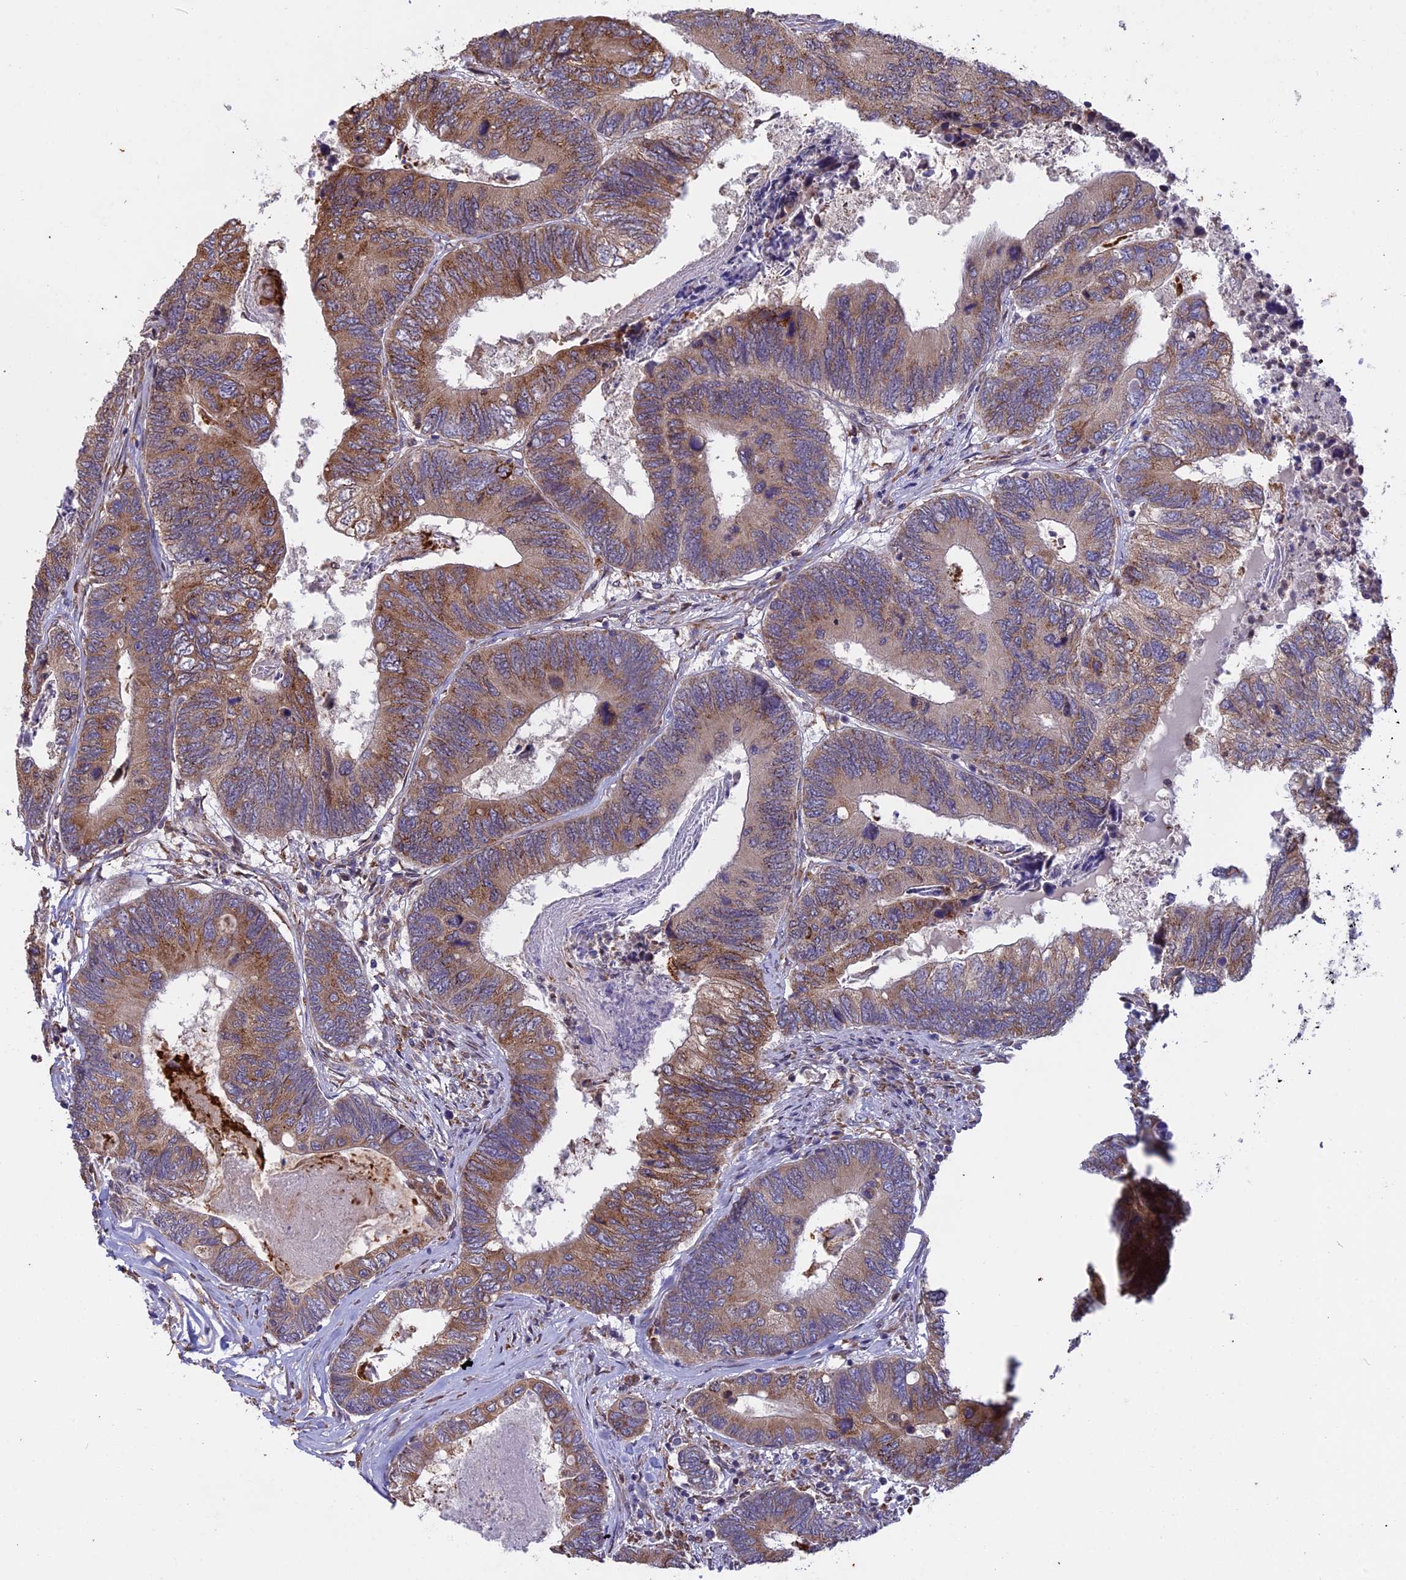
{"staining": {"intensity": "moderate", "quantity": ">75%", "location": "cytoplasmic/membranous"}, "tissue": "colorectal cancer", "cell_type": "Tumor cells", "image_type": "cancer", "snomed": [{"axis": "morphology", "description": "Adenocarcinoma, NOS"}, {"axis": "topography", "description": "Colon"}], "caption": "Colorectal adenocarcinoma stained for a protein demonstrates moderate cytoplasmic/membranous positivity in tumor cells.", "gene": "DMRTA2", "patient": {"sex": "female", "age": 67}}